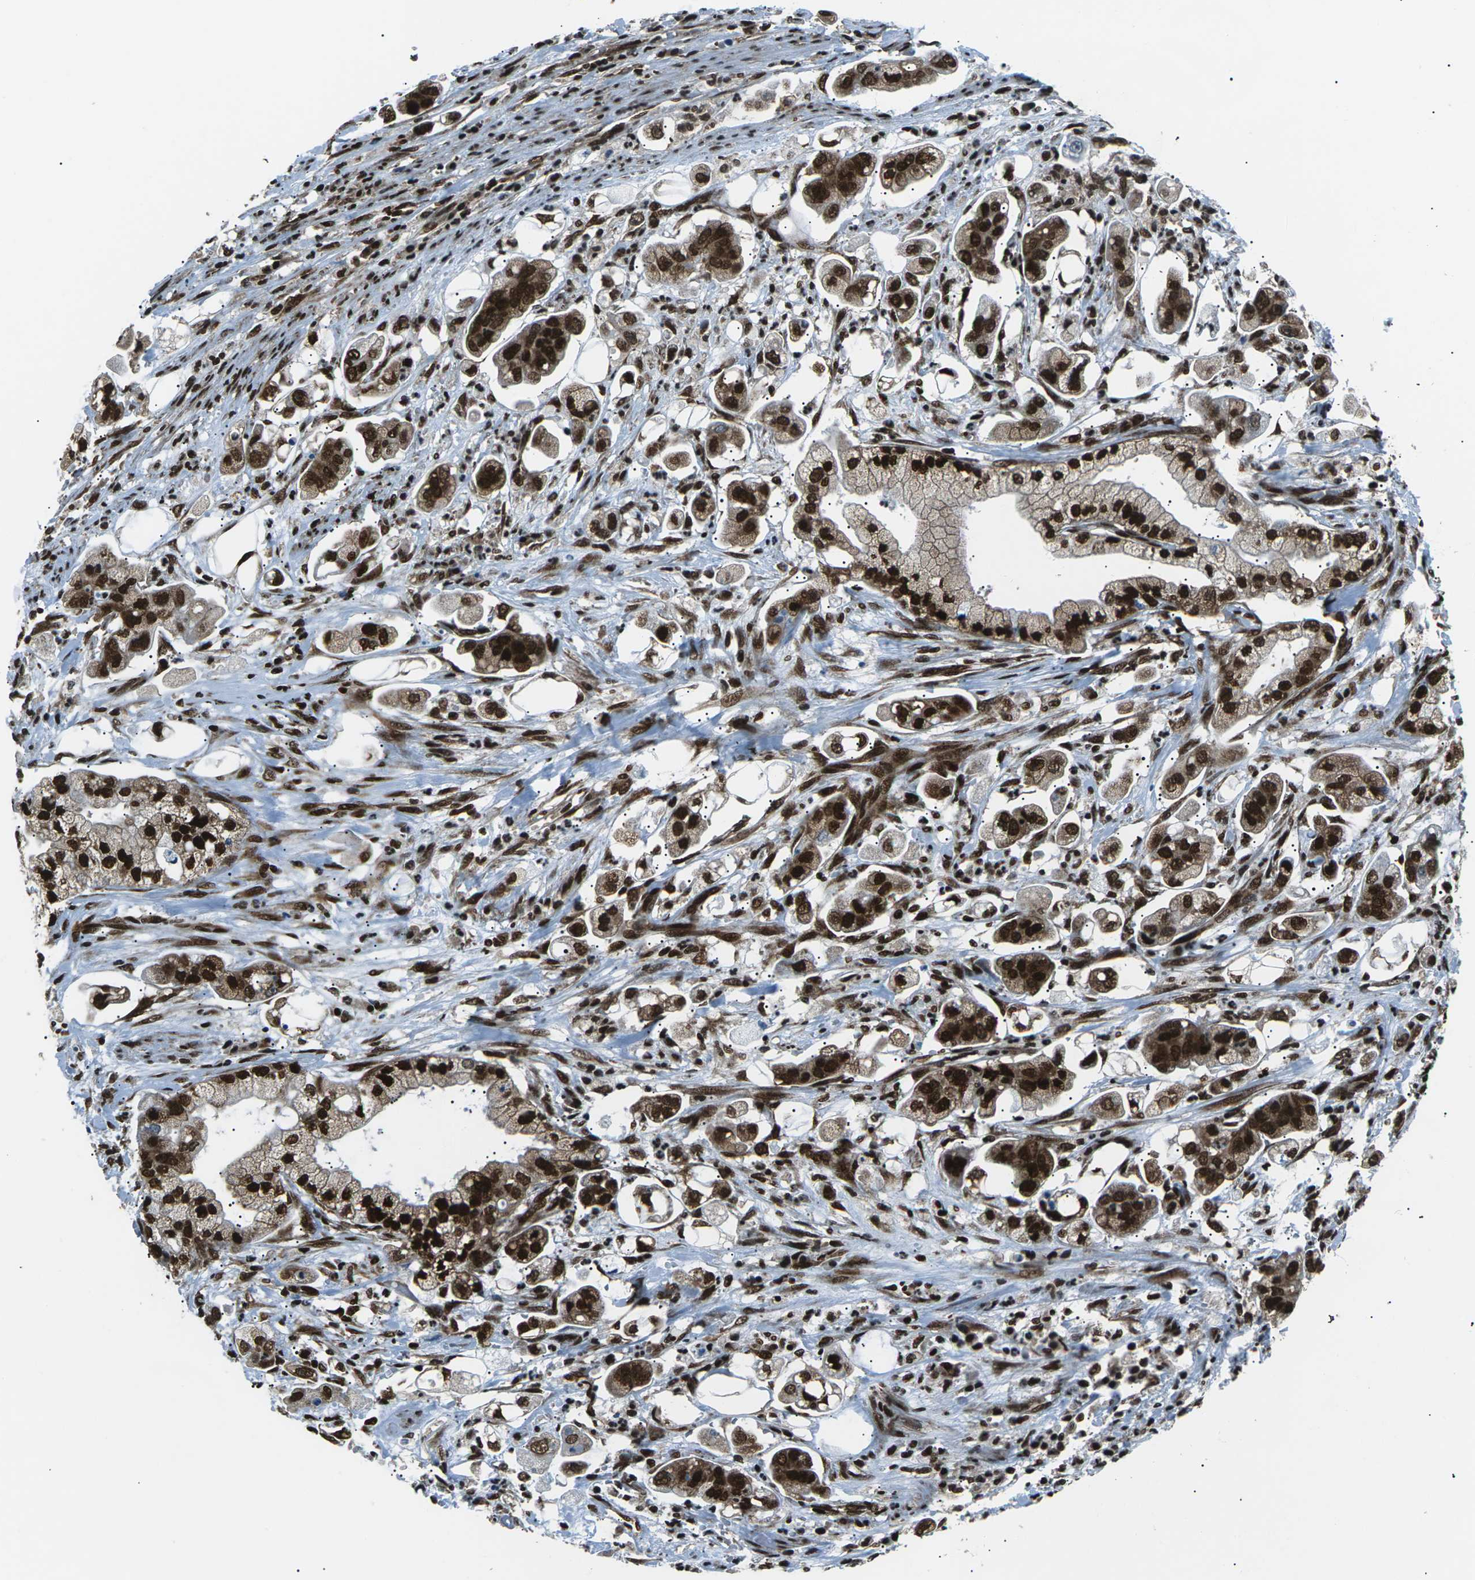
{"staining": {"intensity": "strong", "quantity": ">75%", "location": "nuclear"}, "tissue": "stomach cancer", "cell_type": "Tumor cells", "image_type": "cancer", "snomed": [{"axis": "morphology", "description": "Adenocarcinoma, NOS"}, {"axis": "topography", "description": "Stomach"}], "caption": "Immunohistochemistry (IHC) of human stomach cancer (adenocarcinoma) exhibits high levels of strong nuclear positivity in approximately >75% of tumor cells. The protein is shown in brown color, while the nuclei are stained blue.", "gene": "HNRNPK", "patient": {"sex": "male", "age": 62}}